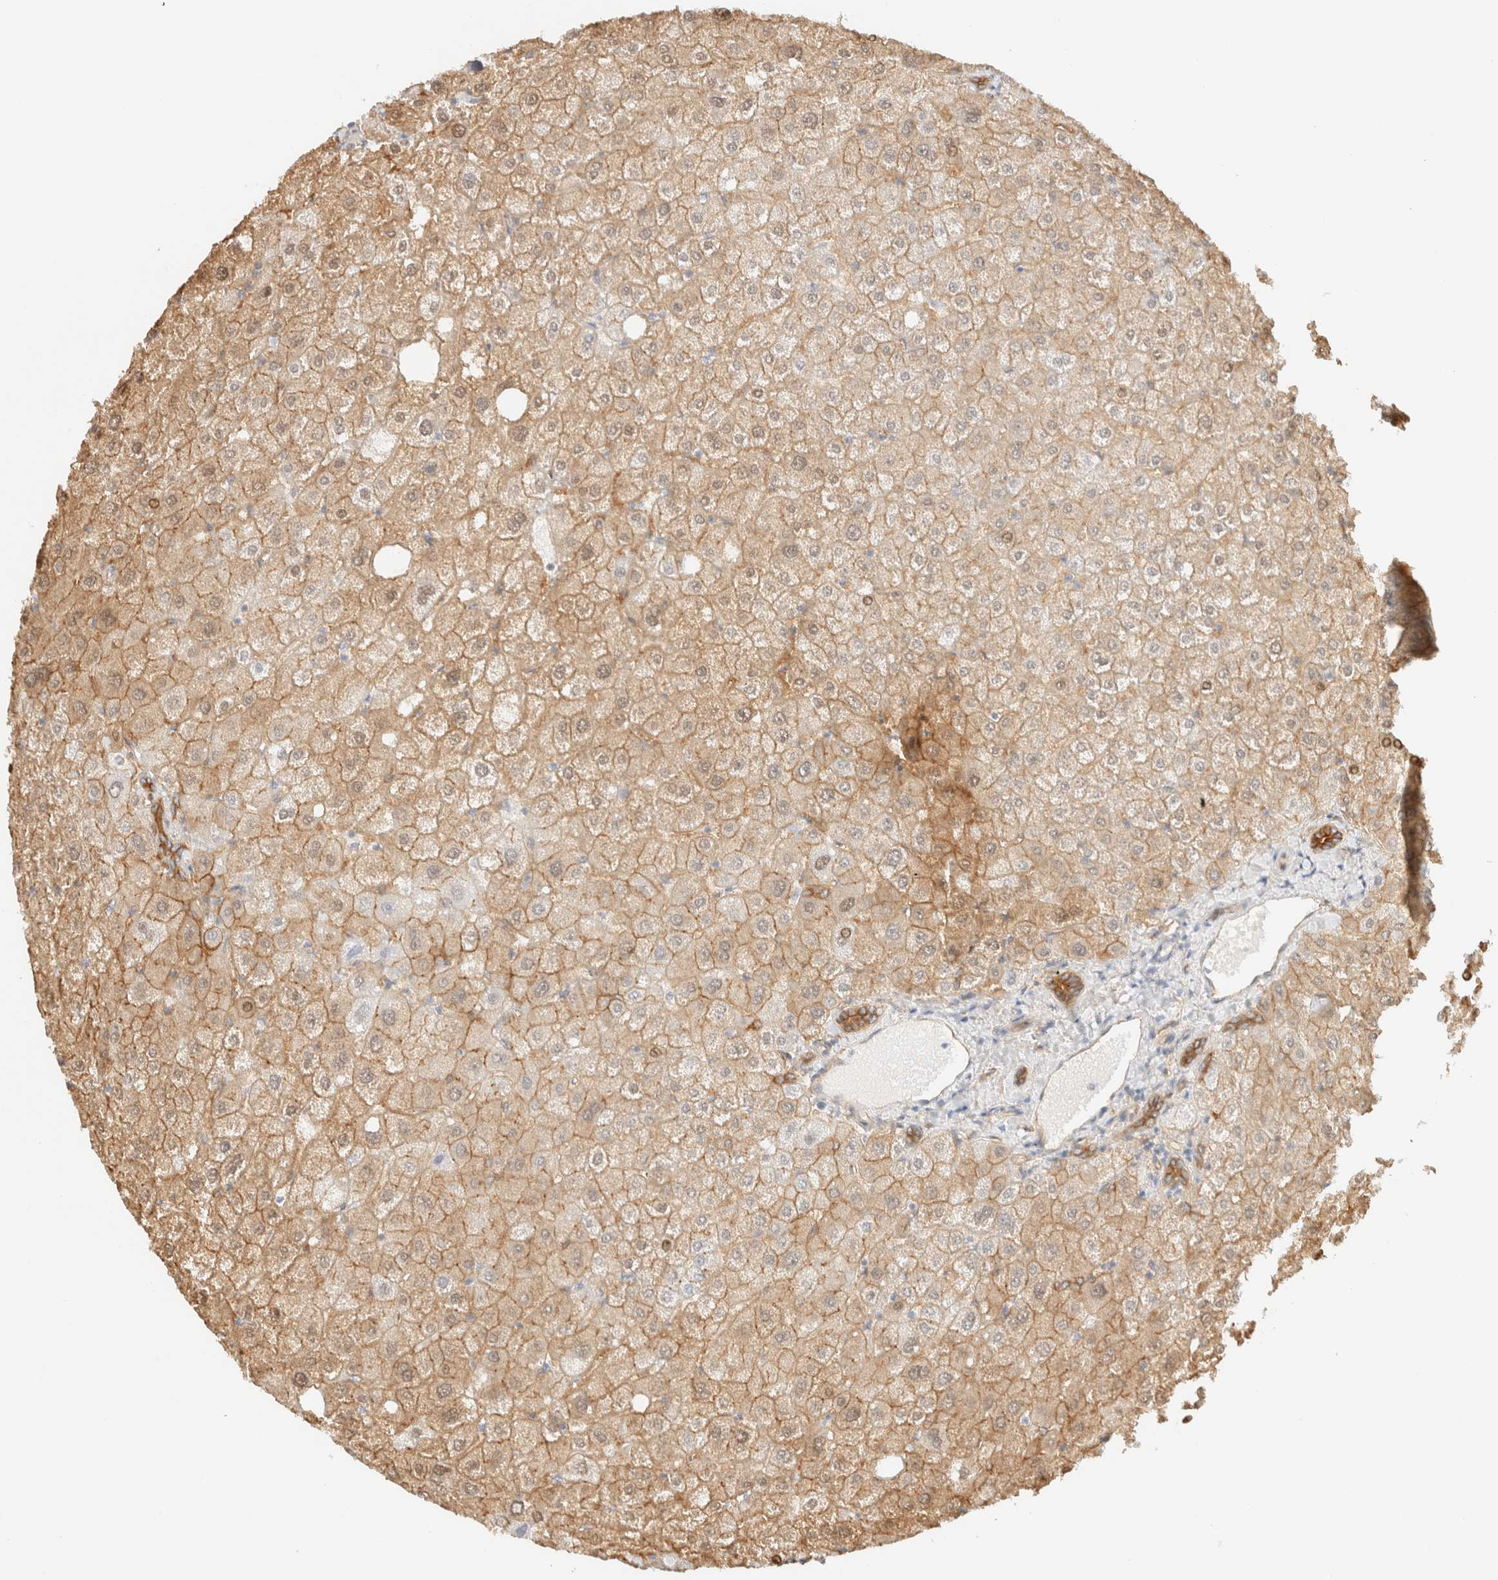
{"staining": {"intensity": "moderate", "quantity": ">75%", "location": "cytoplasmic/membranous"}, "tissue": "liver", "cell_type": "Cholangiocytes", "image_type": "normal", "snomed": [{"axis": "morphology", "description": "Normal tissue, NOS"}, {"axis": "topography", "description": "Liver"}], "caption": "Liver stained with DAB (3,3'-diaminobenzidine) immunohistochemistry exhibits medium levels of moderate cytoplasmic/membranous staining in approximately >75% of cholangiocytes. Nuclei are stained in blue.", "gene": "CYB5R4", "patient": {"sex": "male", "age": 73}}